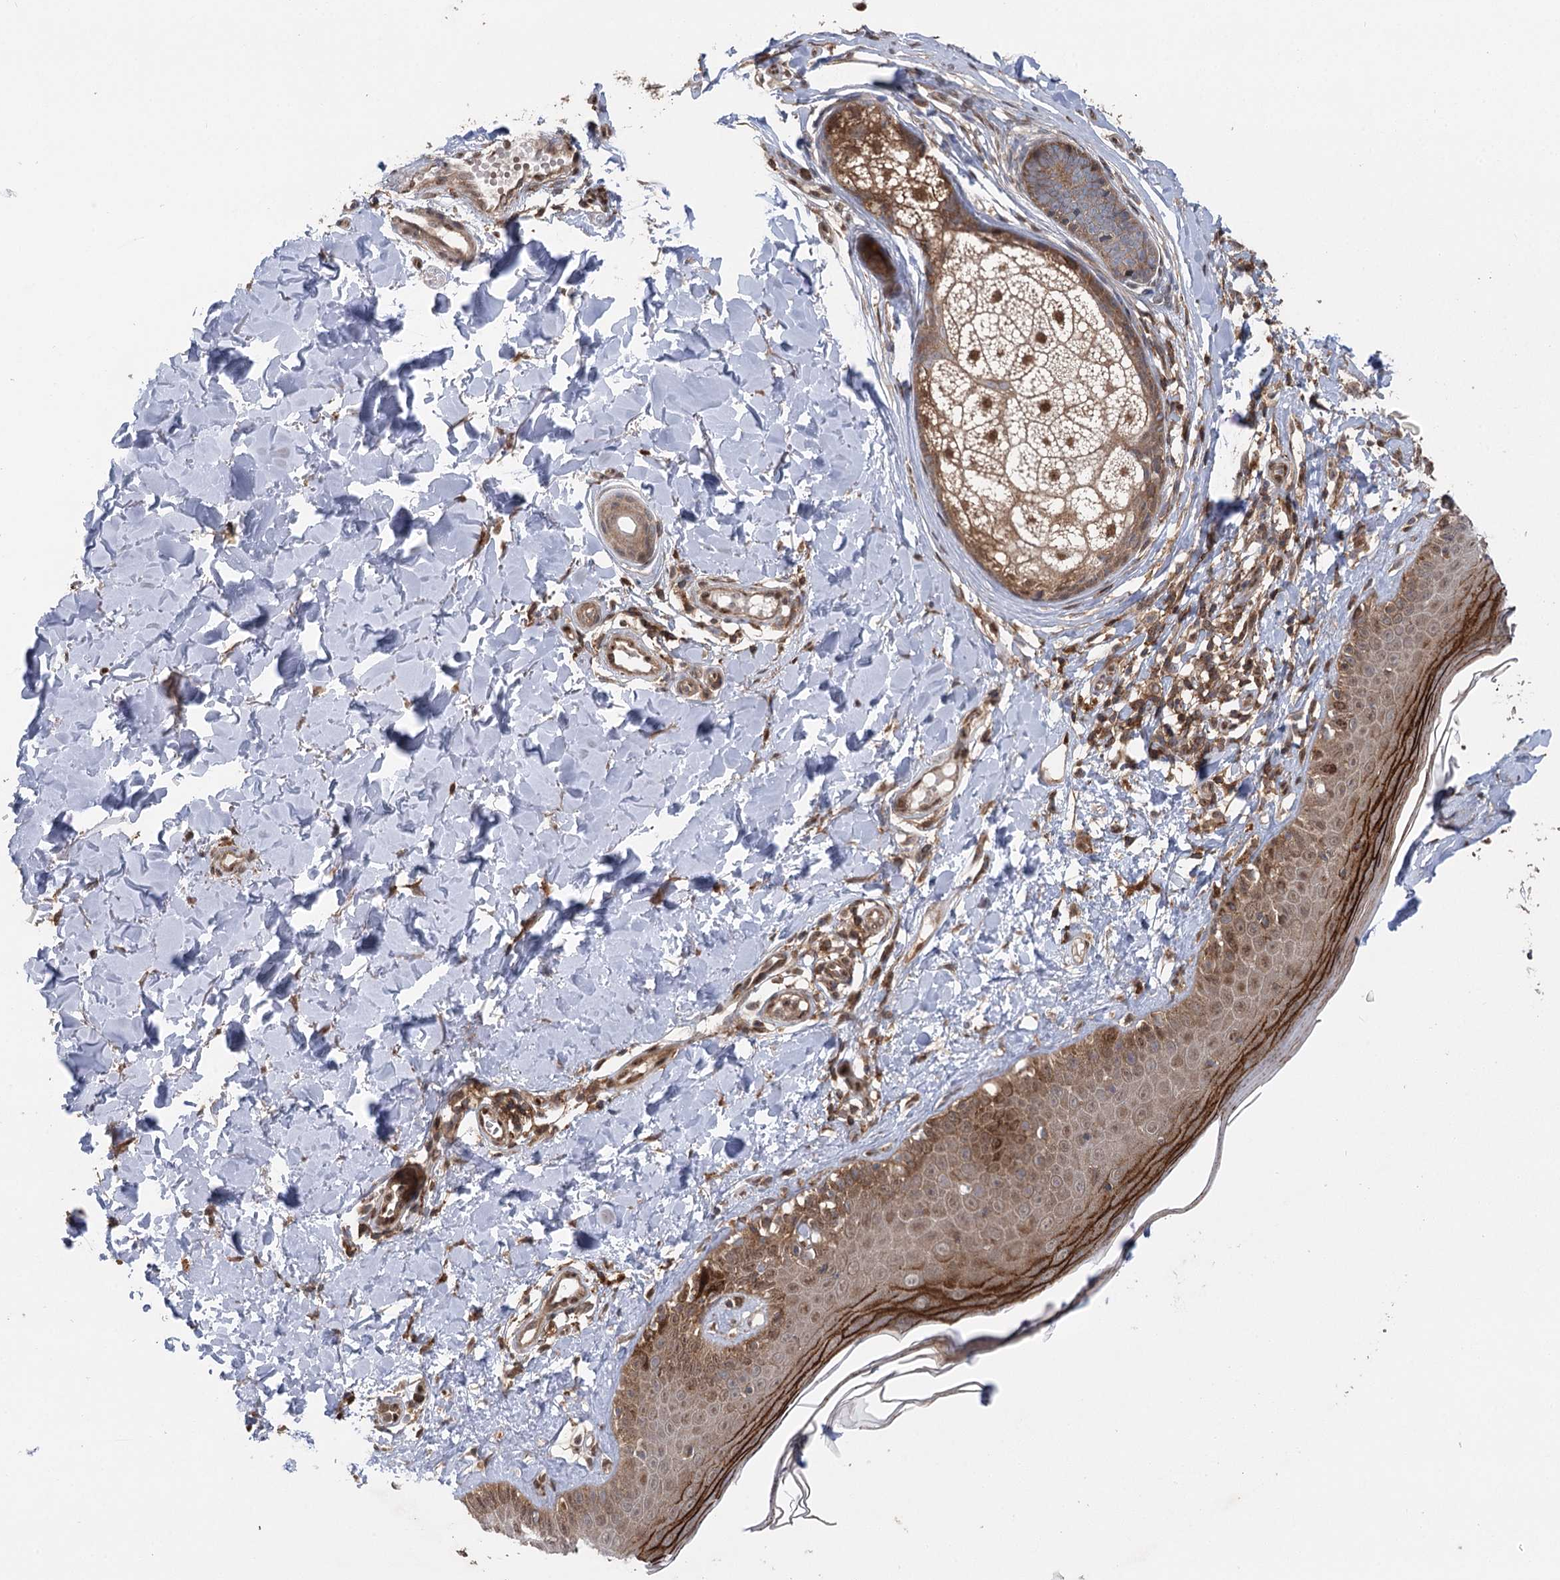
{"staining": {"intensity": "moderate", "quantity": ">75%", "location": "cytoplasmic/membranous"}, "tissue": "skin", "cell_type": "Fibroblasts", "image_type": "normal", "snomed": [{"axis": "morphology", "description": "Normal tissue, NOS"}, {"axis": "topography", "description": "Skin"}], "caption": "Immunohistochemical staining of unremarkable human skin shows >75% levels of moderate cytoplasmic/membranous protein expression in about >75% of fibroblasts.", "gene": "C12orf4", "patient": {"sex": "male", "age": 52}}